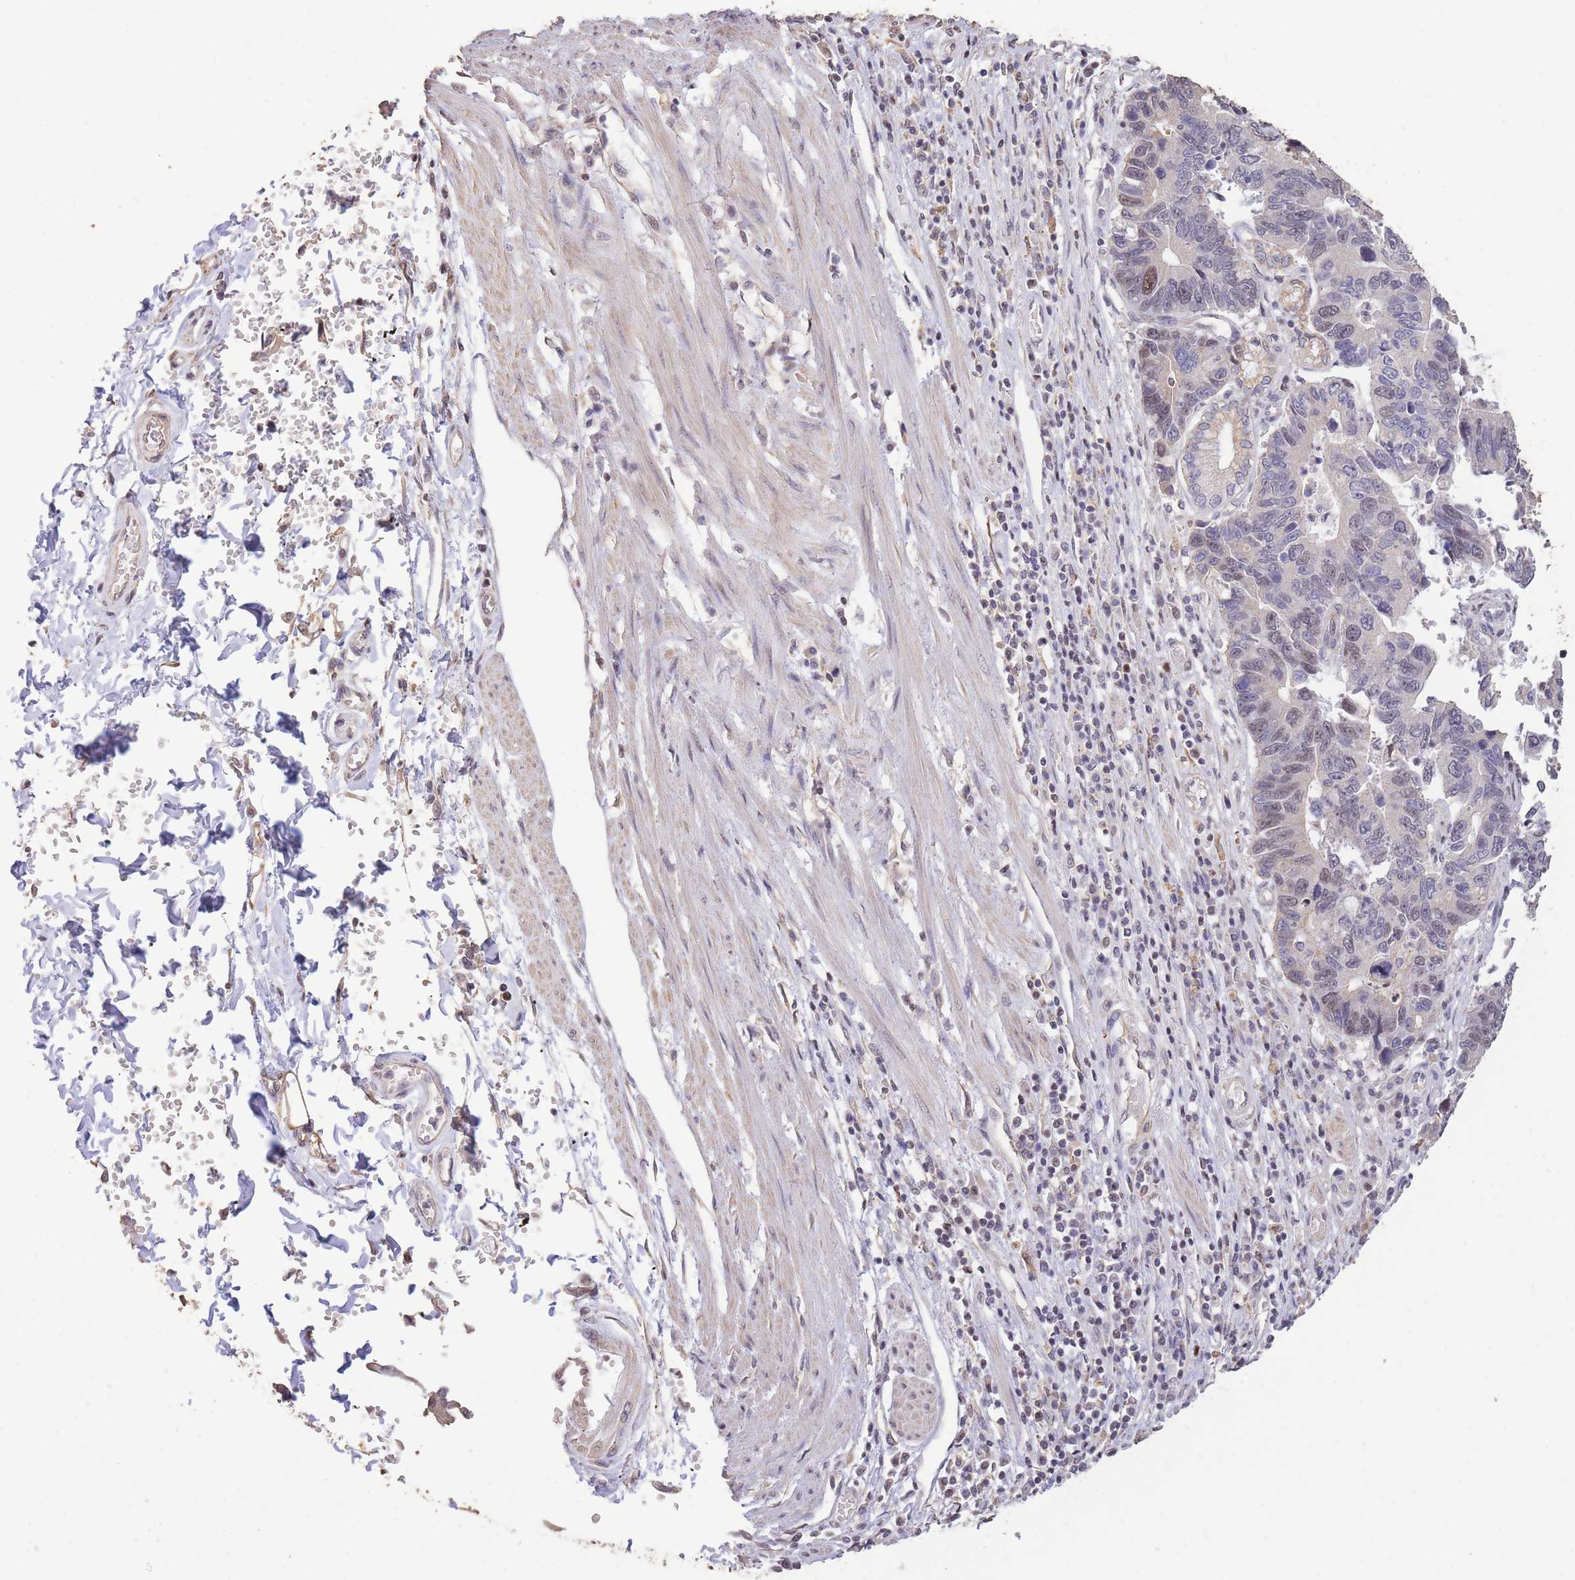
{"staining": {"intensity": "weak", "quantity": "<25%", "location": "nuclear"}, "tissue": "stomach cancer", "cell_type": "Tumor cells", "image_type": "cancer", "snomed": [{"axis": "morphology", "description": "Adenocarcinoma, NOS"}, {"axis": "topography", "description": "Stomach"}], "caption": "Immunohistochemistry (IHC) photomicrograph of neoplastic tissue: human stomach cancer stained with DAB exhibits no significant protein expression in tumor cells.", "gene": "RGS14", "patient": {"sex": "male", "age": 59}}